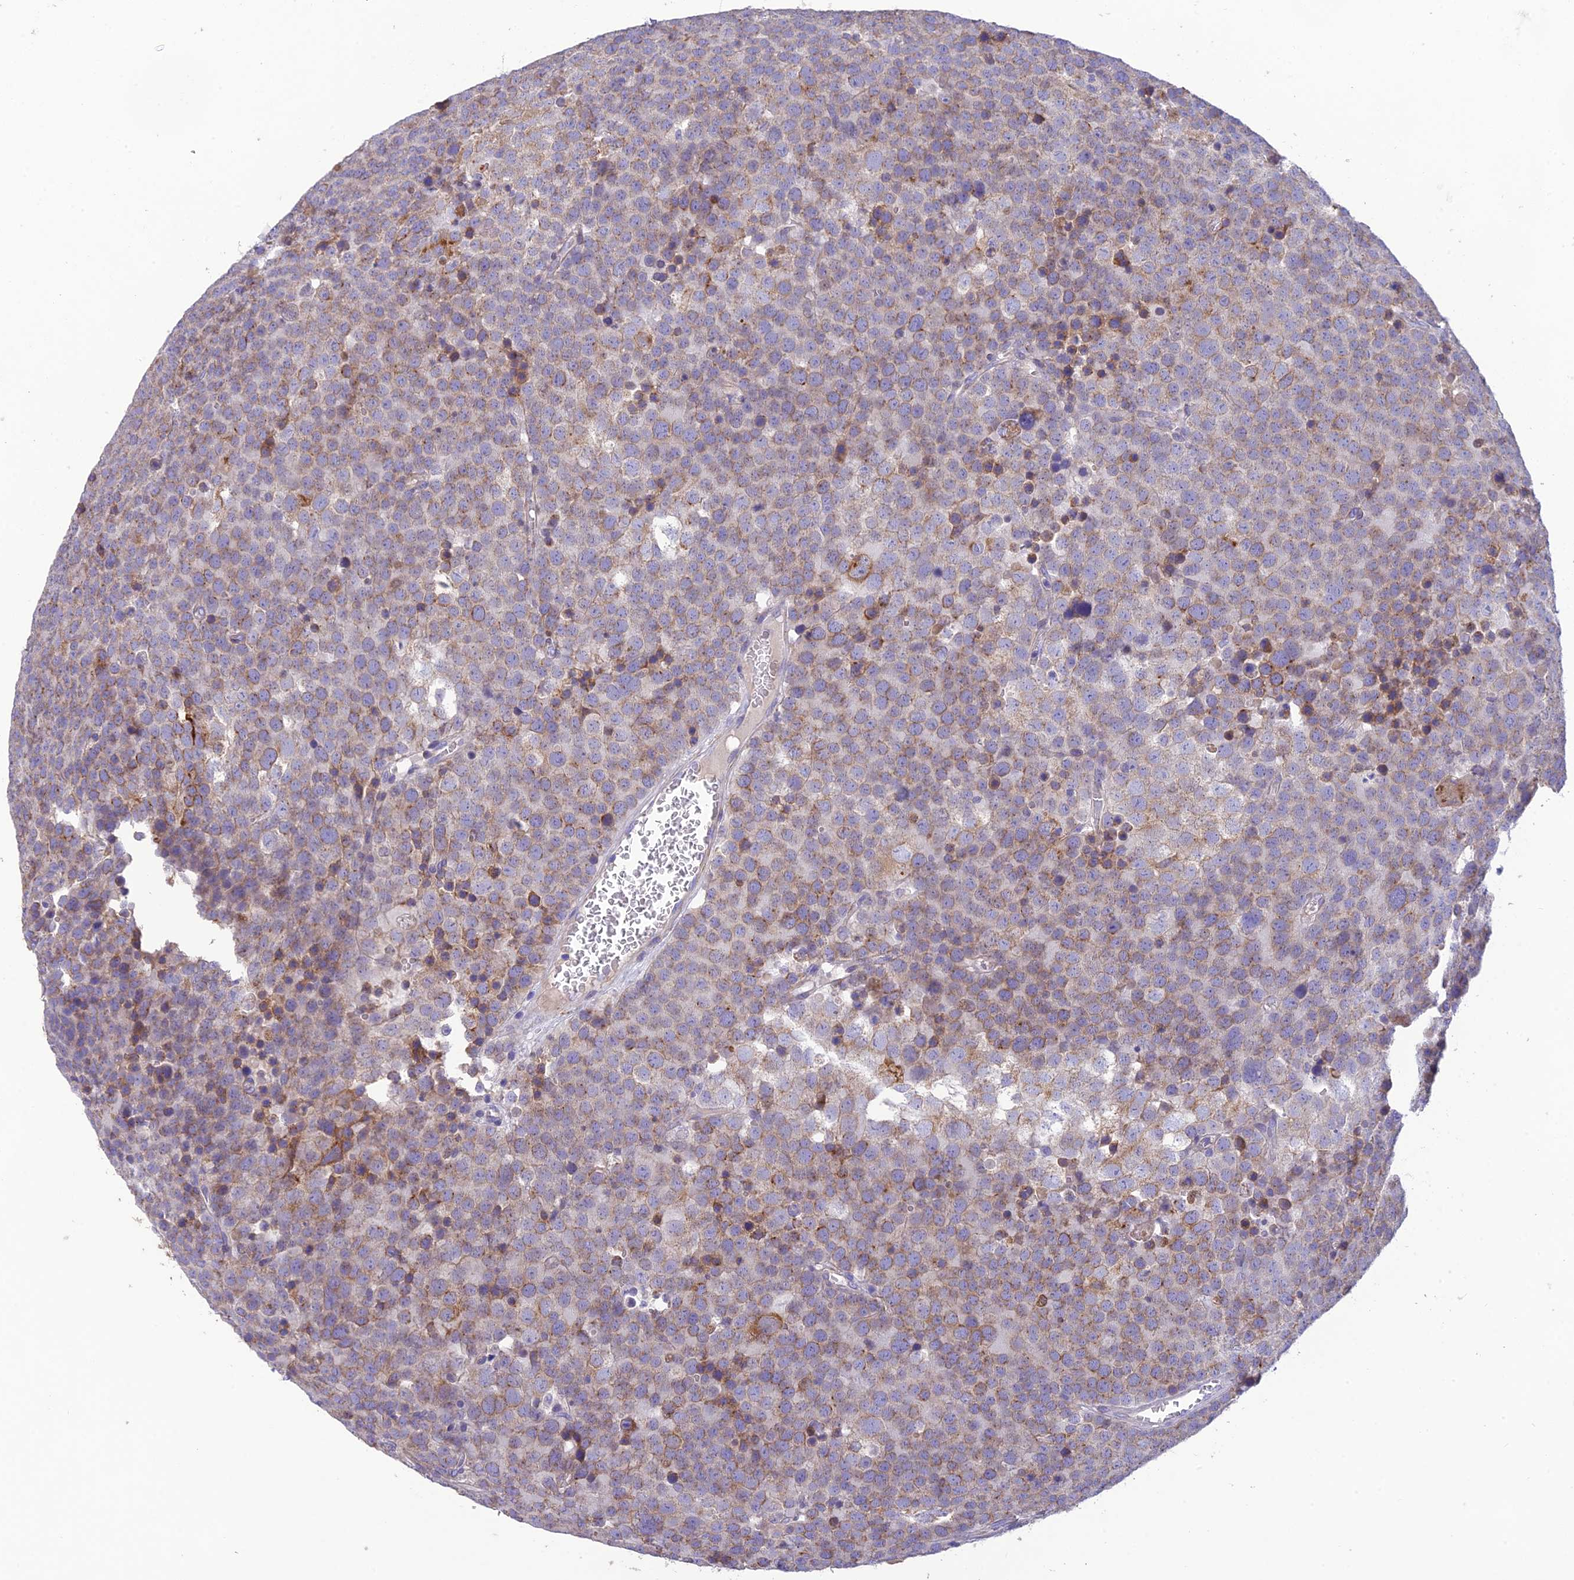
{"staining": {"intensity": "moderate", "quantity": "<25%", "location": "cytoplasmic/membranous"}, "tissue": "testis cancer", "cell_type": "Tumor cells", "image_type": "cancer", "snomed": [{"axis": "morphology", "description": "Seminoma, NOS"}, {"axis": "topography", "description": "Testis"}], "caption": "The image displays staining of testis cancer, revealing moderate cytoplasmic/membranous protein expression (brown color) within tumor cells. Nuclei are stained in blue.", "gene": "HSD17B2", "patient": {"sex": "male", "age": 71}}